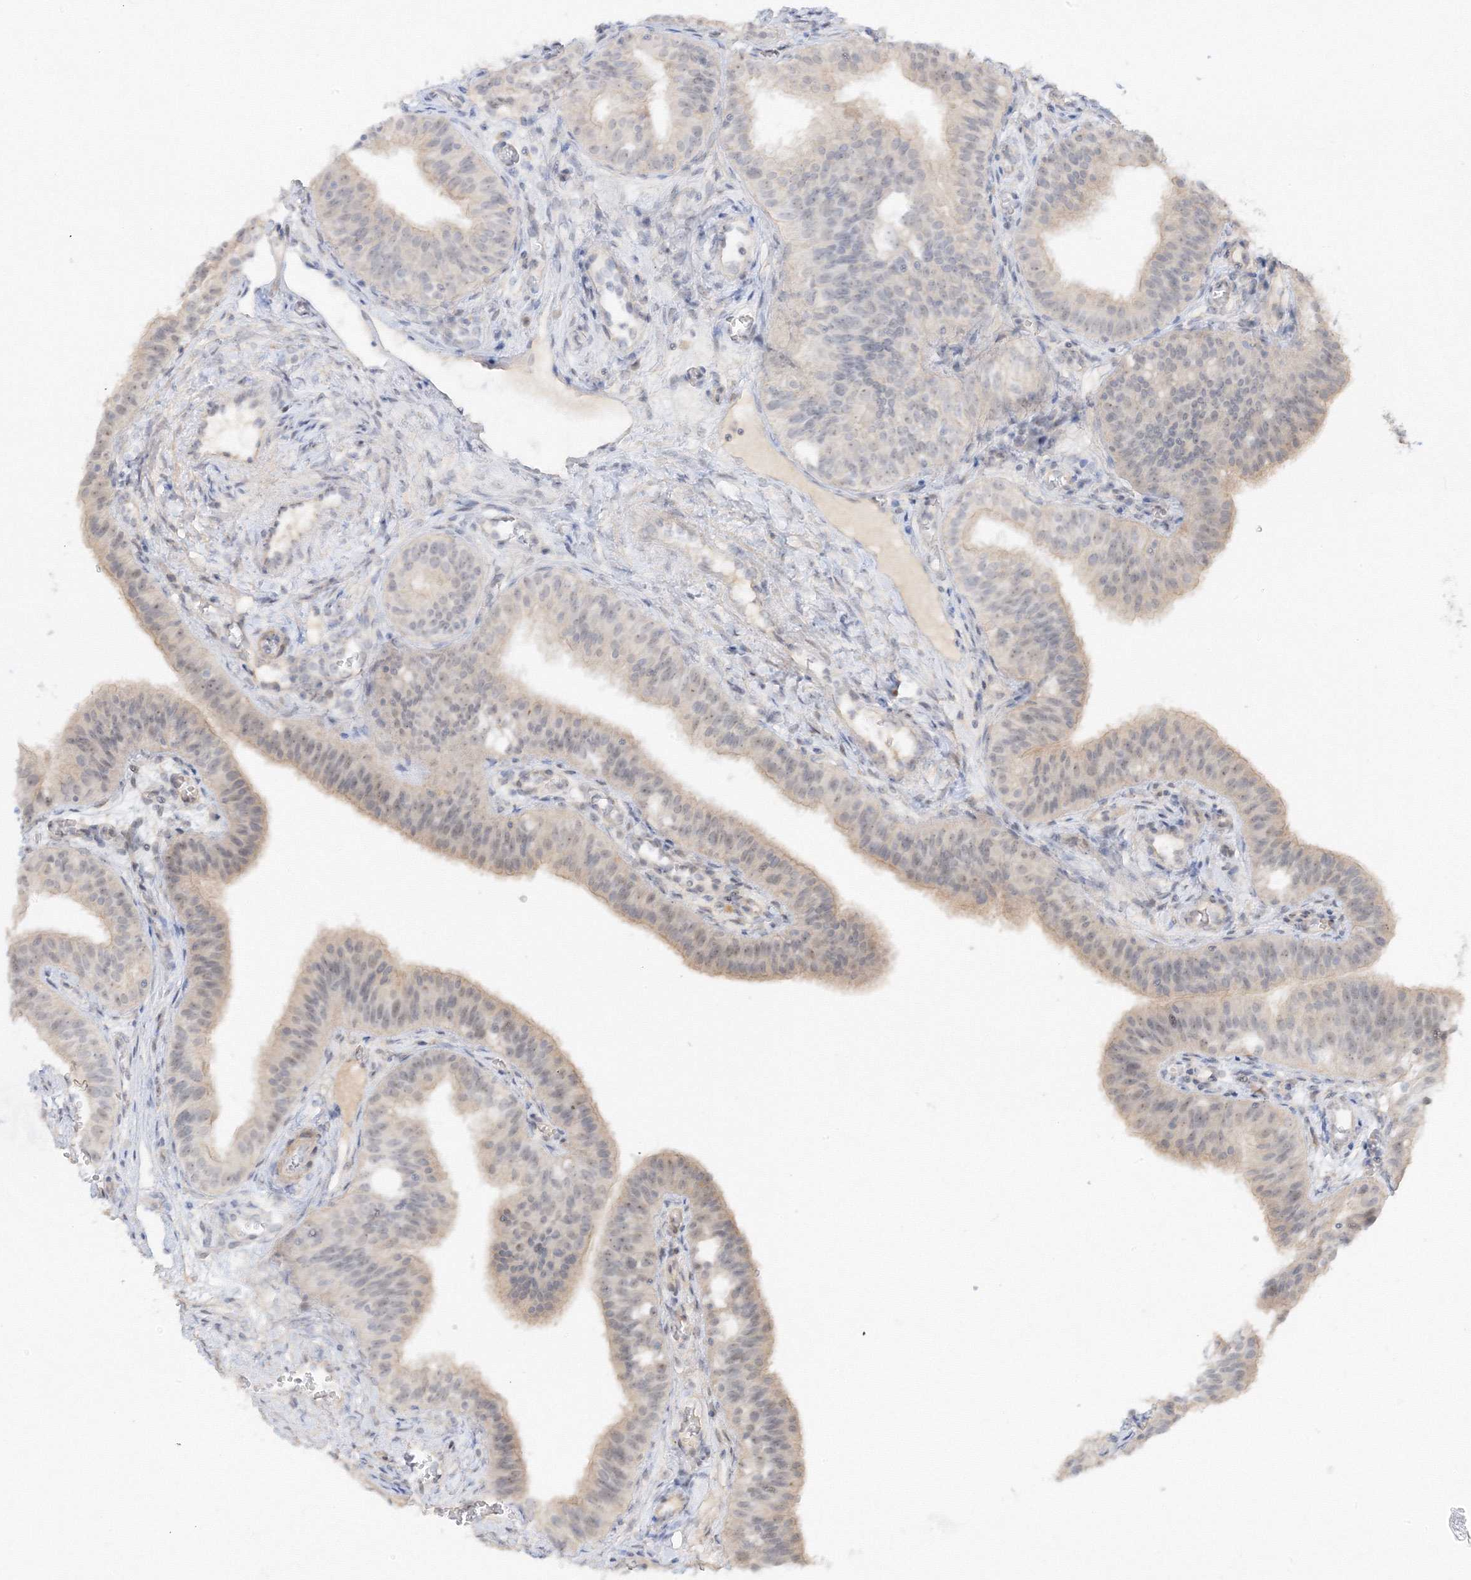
{"staining": {"intensity": "weak", "quantity": "<25%", "location": "cytoplasmic/membranous"}, "tissue": "fallopian tube", "cell_type": "Glandular cells", "image_type": "normal", "snomed": [{"axis": "morphology", "description": "Normal tissue, NOS"}, {"axis": "topography", "description": "Fallopian tube"}, {"axis": "topography", "description": "Ovary"}], "caption": "IHC of unremarkable fallopian tube reveals no staining in glandular cells.", "gene": "ETAA1", "patient": {"sex": "female", "age": 42}}